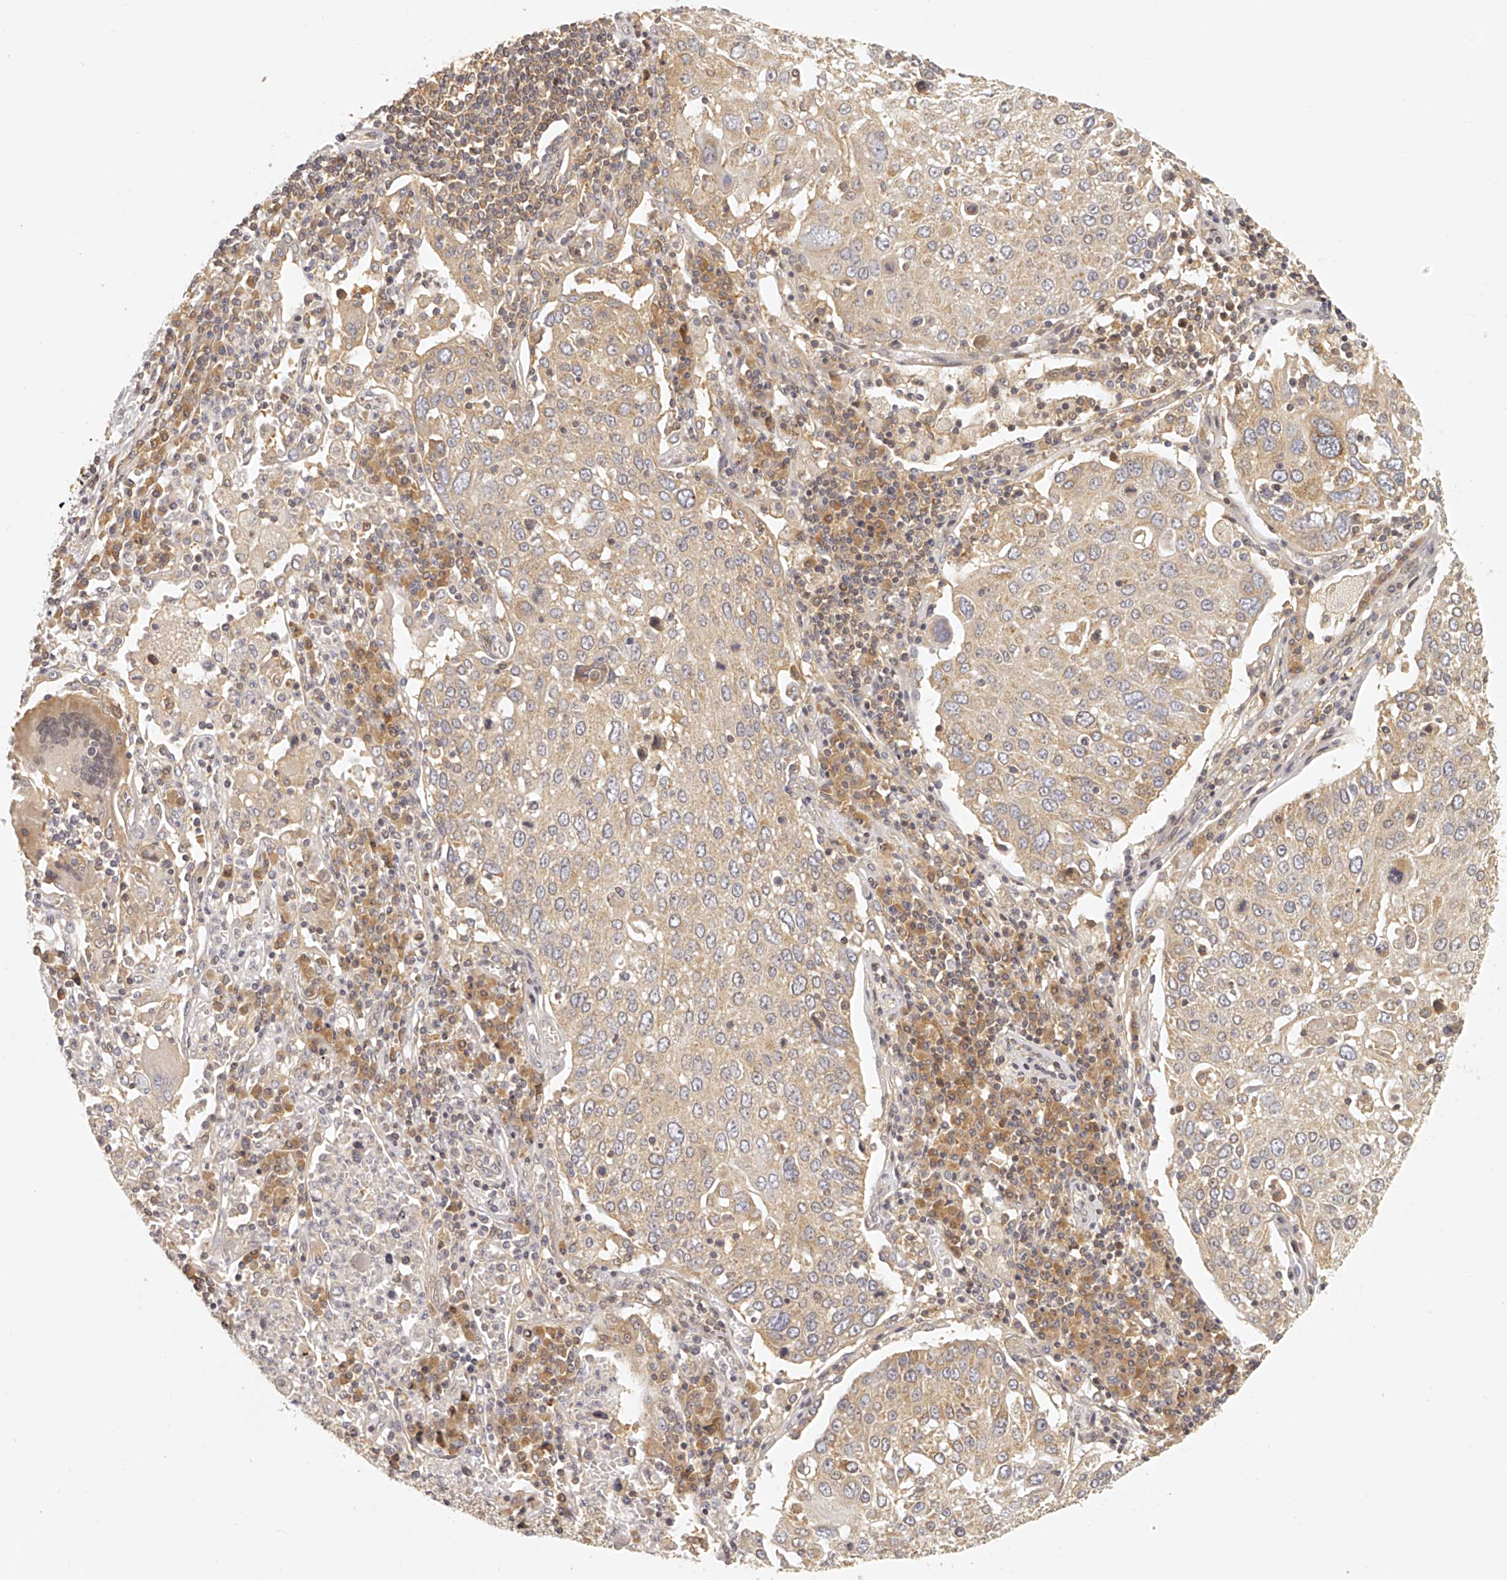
{"staining": {"intensity": "weak", "quantity": ">75%", "location": "cytoplasmic/membranous"}, "tissue": "lung cancer", "cell_type": "Tumor cells", "image_type": "cancer", "snomed": [{"axis": "morphology", "description": "Squamous cell carcinoma, NOS"}, {"axis": "topography", "description": "Lung"}], "caption": "About >75% of tumor cells in lung cancer (squamous cell carcinoma) exhibit weak cytoplasmic/membranous protein positivity as visualized by brown immunohistochemical staining.", "gene": "EIF3I", "patient": {"sex": "male", "age": 65}}